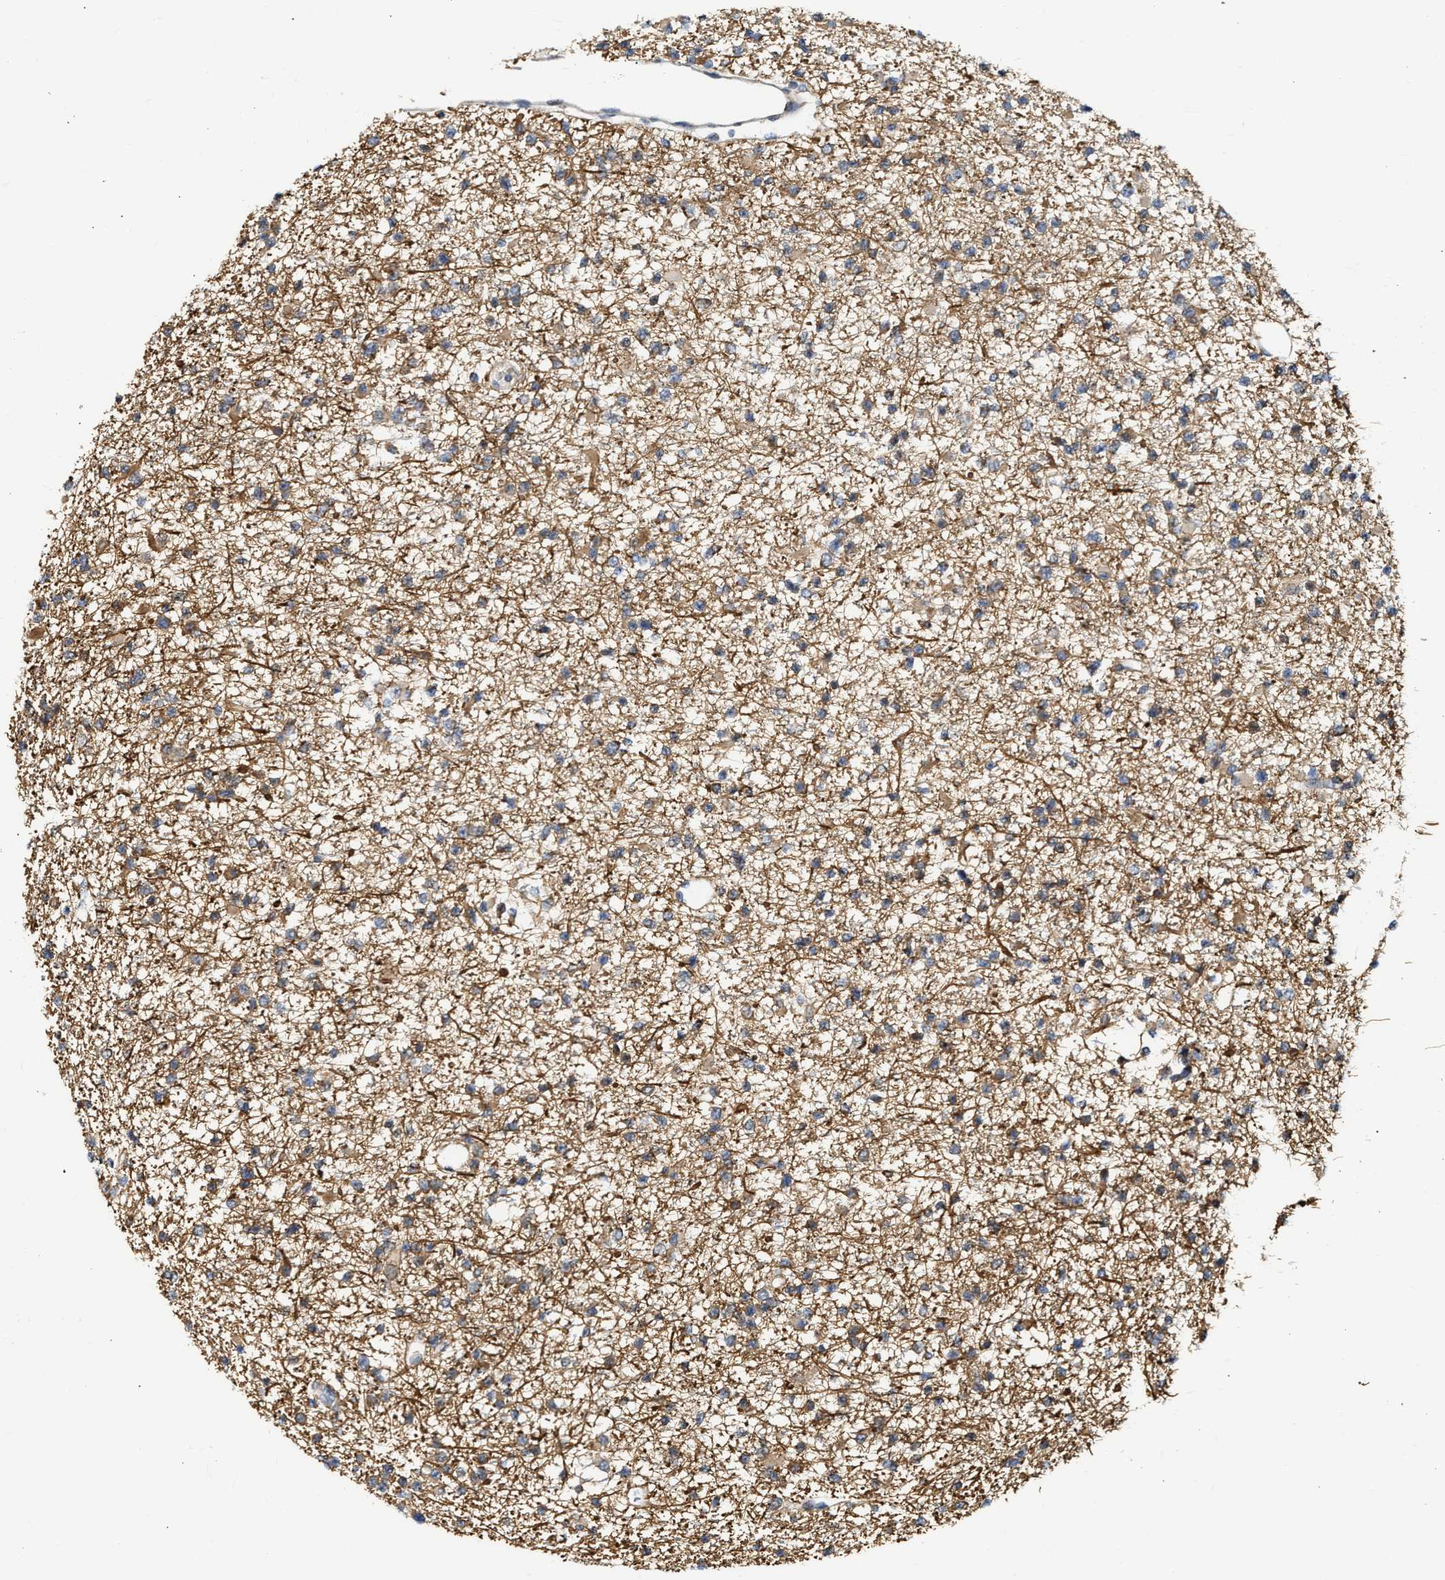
{"staining": {"intensity": "moderate", "quantity": ">75%", "location": "cytoplasmic/membranous"}, "tissue": "glioma", "cell_type": "Tumor cells", "image_type": "cancer", "snomed": [{"axis": "morphology", "description": "Glioma, malignant, Low grade"}, {"axis": "topography", "description": "Brain"}], "caption": "Immunohistochemistry (DAB (3,3'-diaminobenzidine)) staining of malignant low-grade glioma reveals moderate cytoplasmic/membranous protein positivity in about >75% of tumor cells. (Stains: DAB in brown, nuclei in blue, Microscopy: brightfield microscopy at high magnification).", "gene": "DEPTOR", "patient": {"sex": "female", "age": 22}}